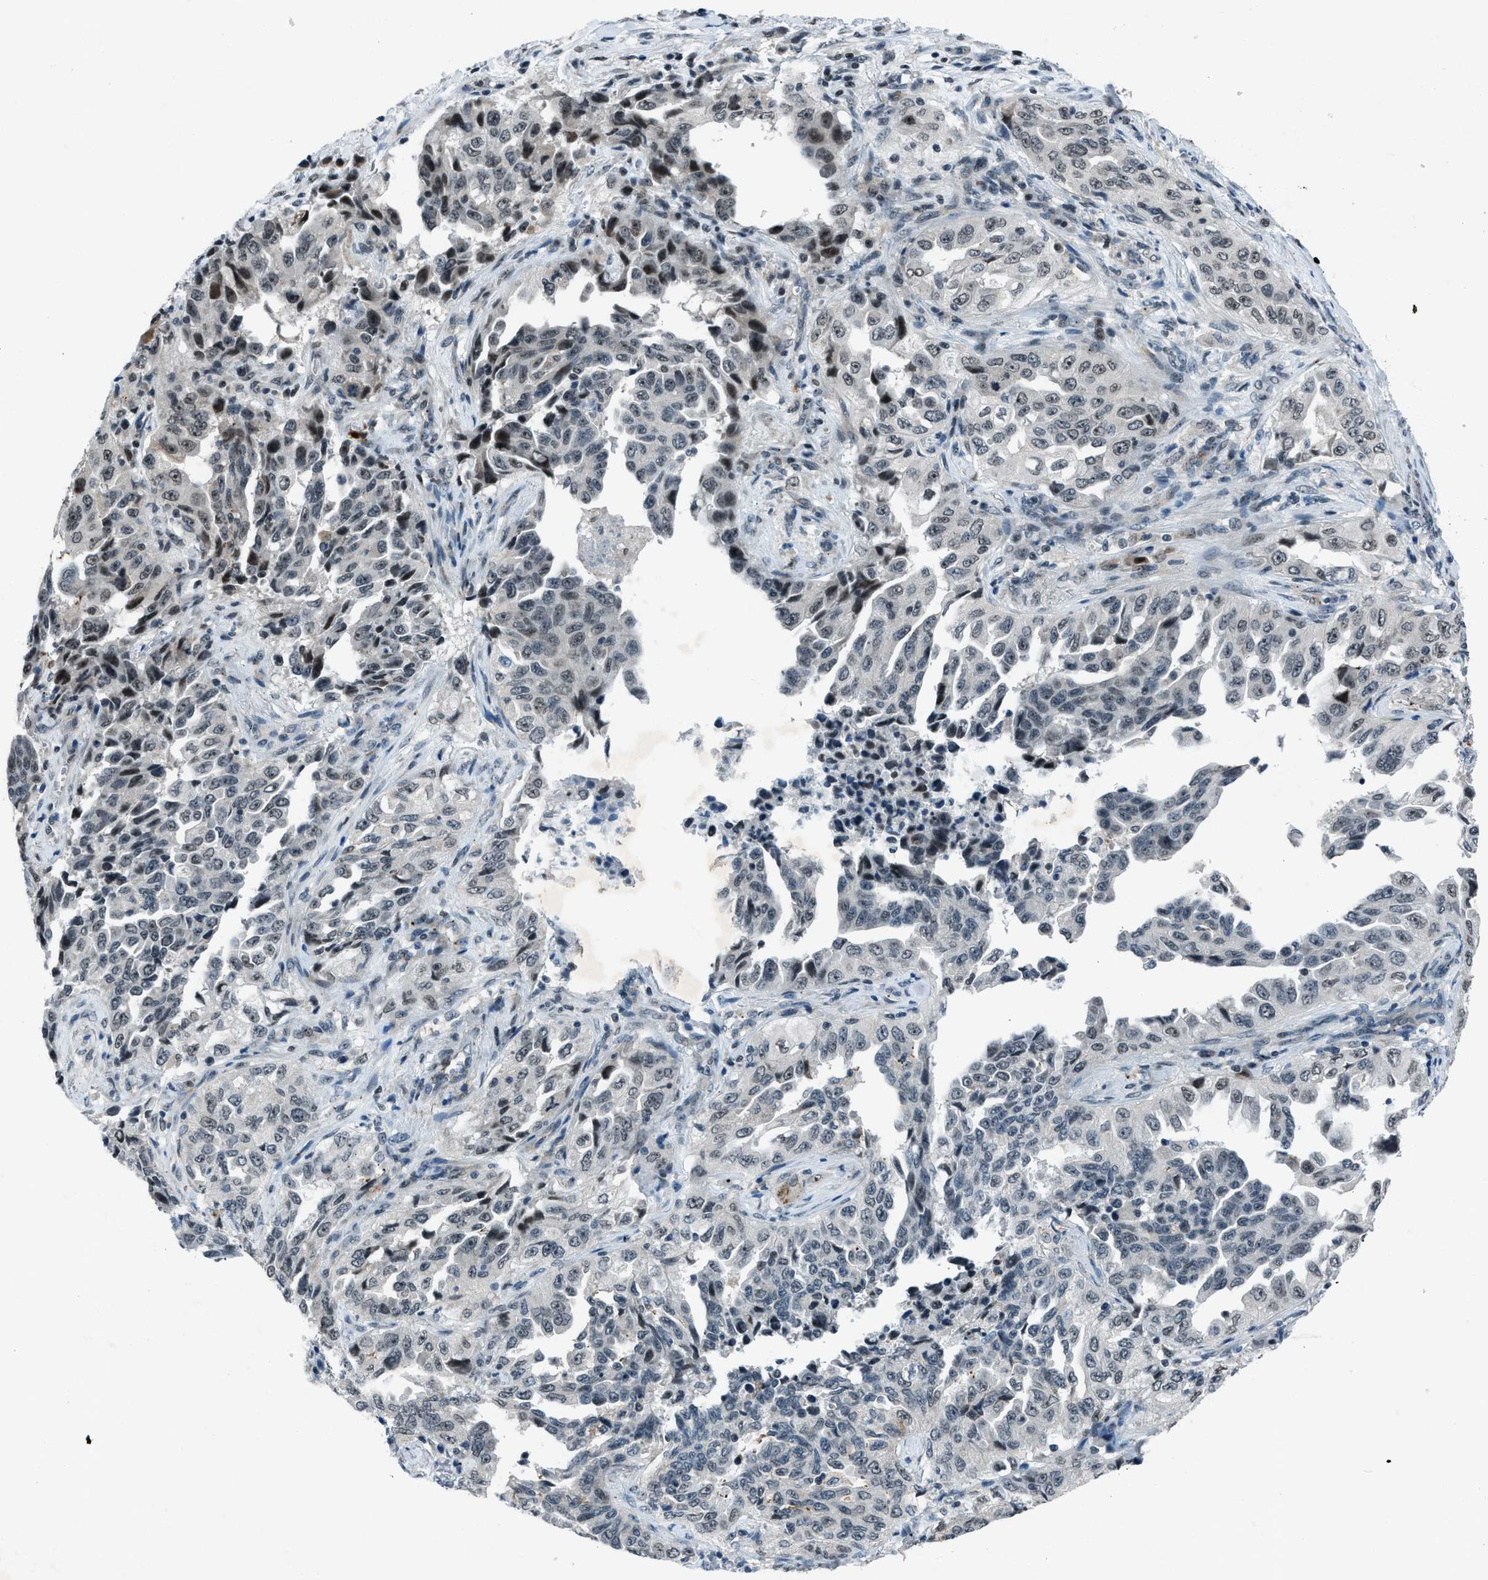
{"staining": {"intensity": "weak", "quantity": "<25%", "location": "nuclear"}, "tissue": "lung cancer", "cell_type": "Tumor cells", "image_type": "cancer", "snomed": [{"axis": "morphology", "description": "Adenocarcinoma, NOS"}, {"axis": "topography", "description": "Lung"}], "caption": "IHC image of human lung adenocarcinoma stained for a protein (brown), which displays no positivity in tumor cells. (DAB (3,3'-diaminobenzidine) immunohistochemistry (IHC), high magnification).", "gene": "ADCY1", "patient": {"sex": "female", "age": 51}}